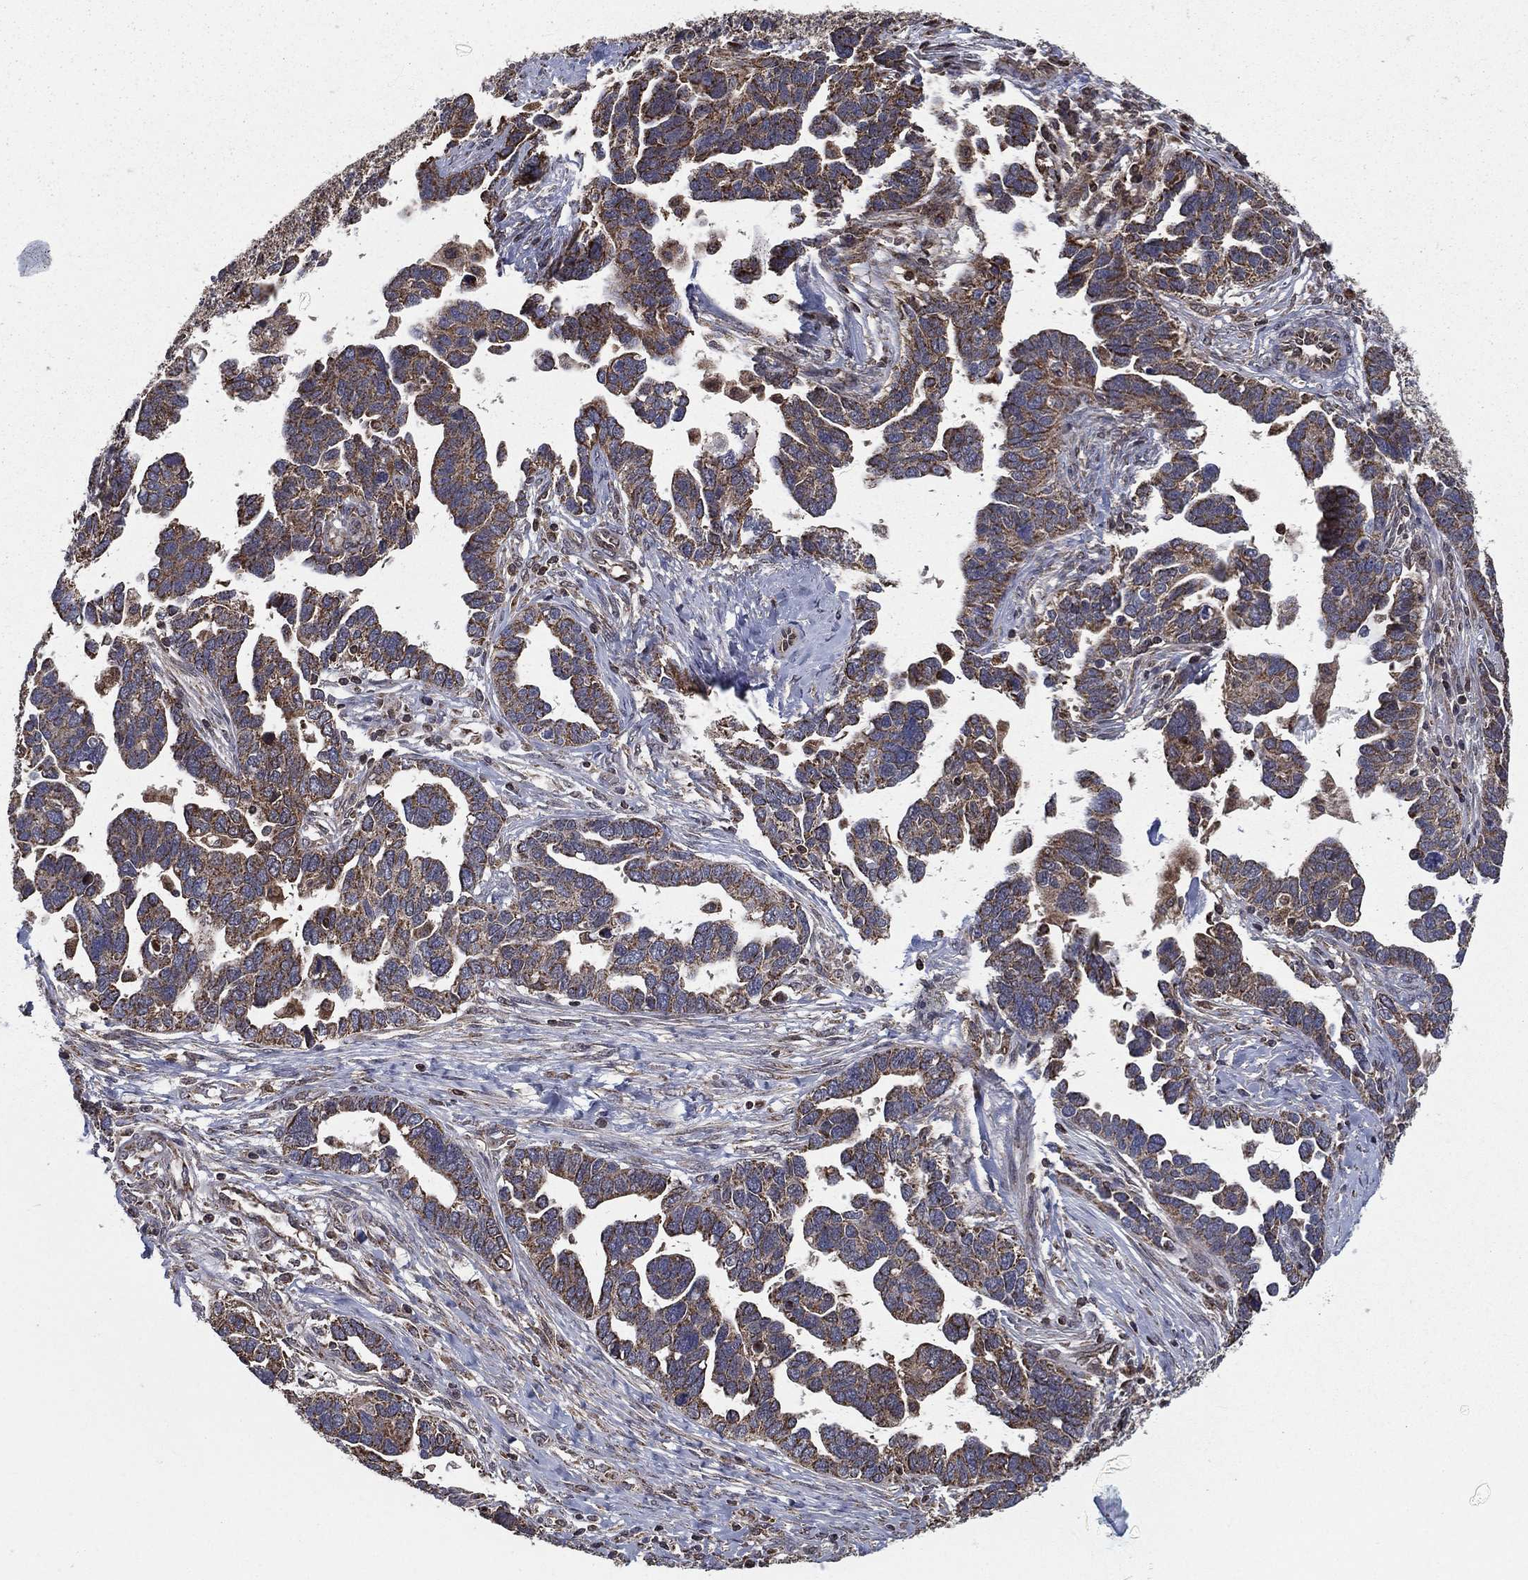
{"staining": {"intensity": "weak", "quantity": ">75%", "location": "cytoplasmic/membranous"}, "tissue": "ovarian cancer", "cell_type": "Tumor cells", "image_type": "cancer", "snomed": [{"axis": "morphology", "description": "Cystadenocarcinoma, serous, NOS"}, {"axis": "topography", "description": "Ovary"}], "caption": "Immunohistochemistry (DAB (3,3'-diaminobenzidine)) staining of human ovarian serous cystadenocarcinoma demonstrates weak cytoplasmic/membranous protein expression in about >75% of tumor cells.", "gene": "RIGI", "patient": {"sex": "female", "age": 54}}